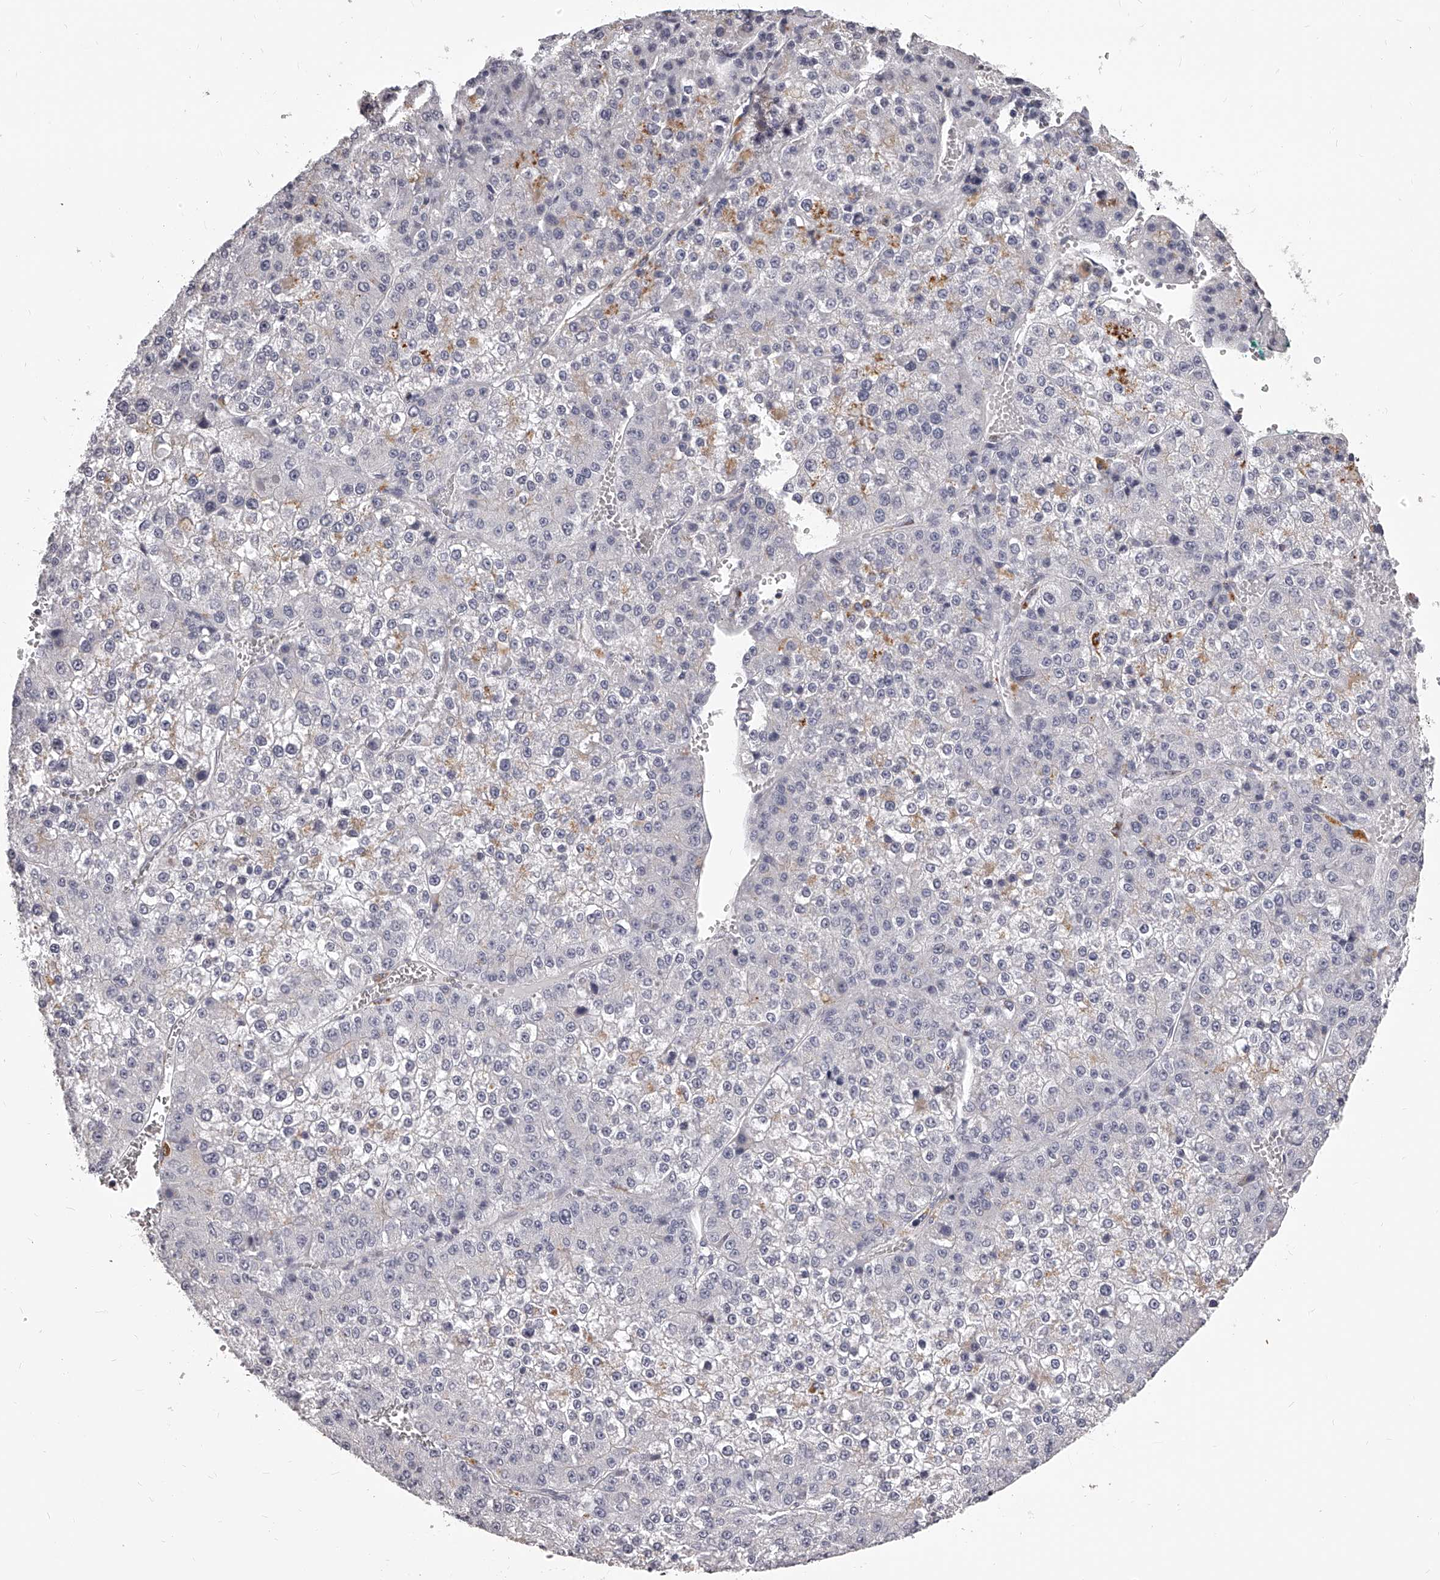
{"staining": {"intensity": "weak", "quantity": "<25%", "location": "cytoplasmic/membranous"}, "tissue": "liver cancer", "cell_type": "Tumor cells", "image_type": "cancer", "snomed": [{"axis": "morphology", "description": "Carcinoma, Hepatocellular, NOS"}, {"axis": "topography", "description": "Liver"}], "caption": "A high-resolution image shows immunohistochemistry staining of liver hepatocellular carcinoma, which reveals no significant positivity in tumor cells. Brightfield microscopy of immunohistochemistry stained with DAB (3,3'-diaminobenzidine) (brown) and hematoxylin (blue), captured at high magnification.", "gene": "DMRT1", "patient": {"sex": "female", "age": 73}}